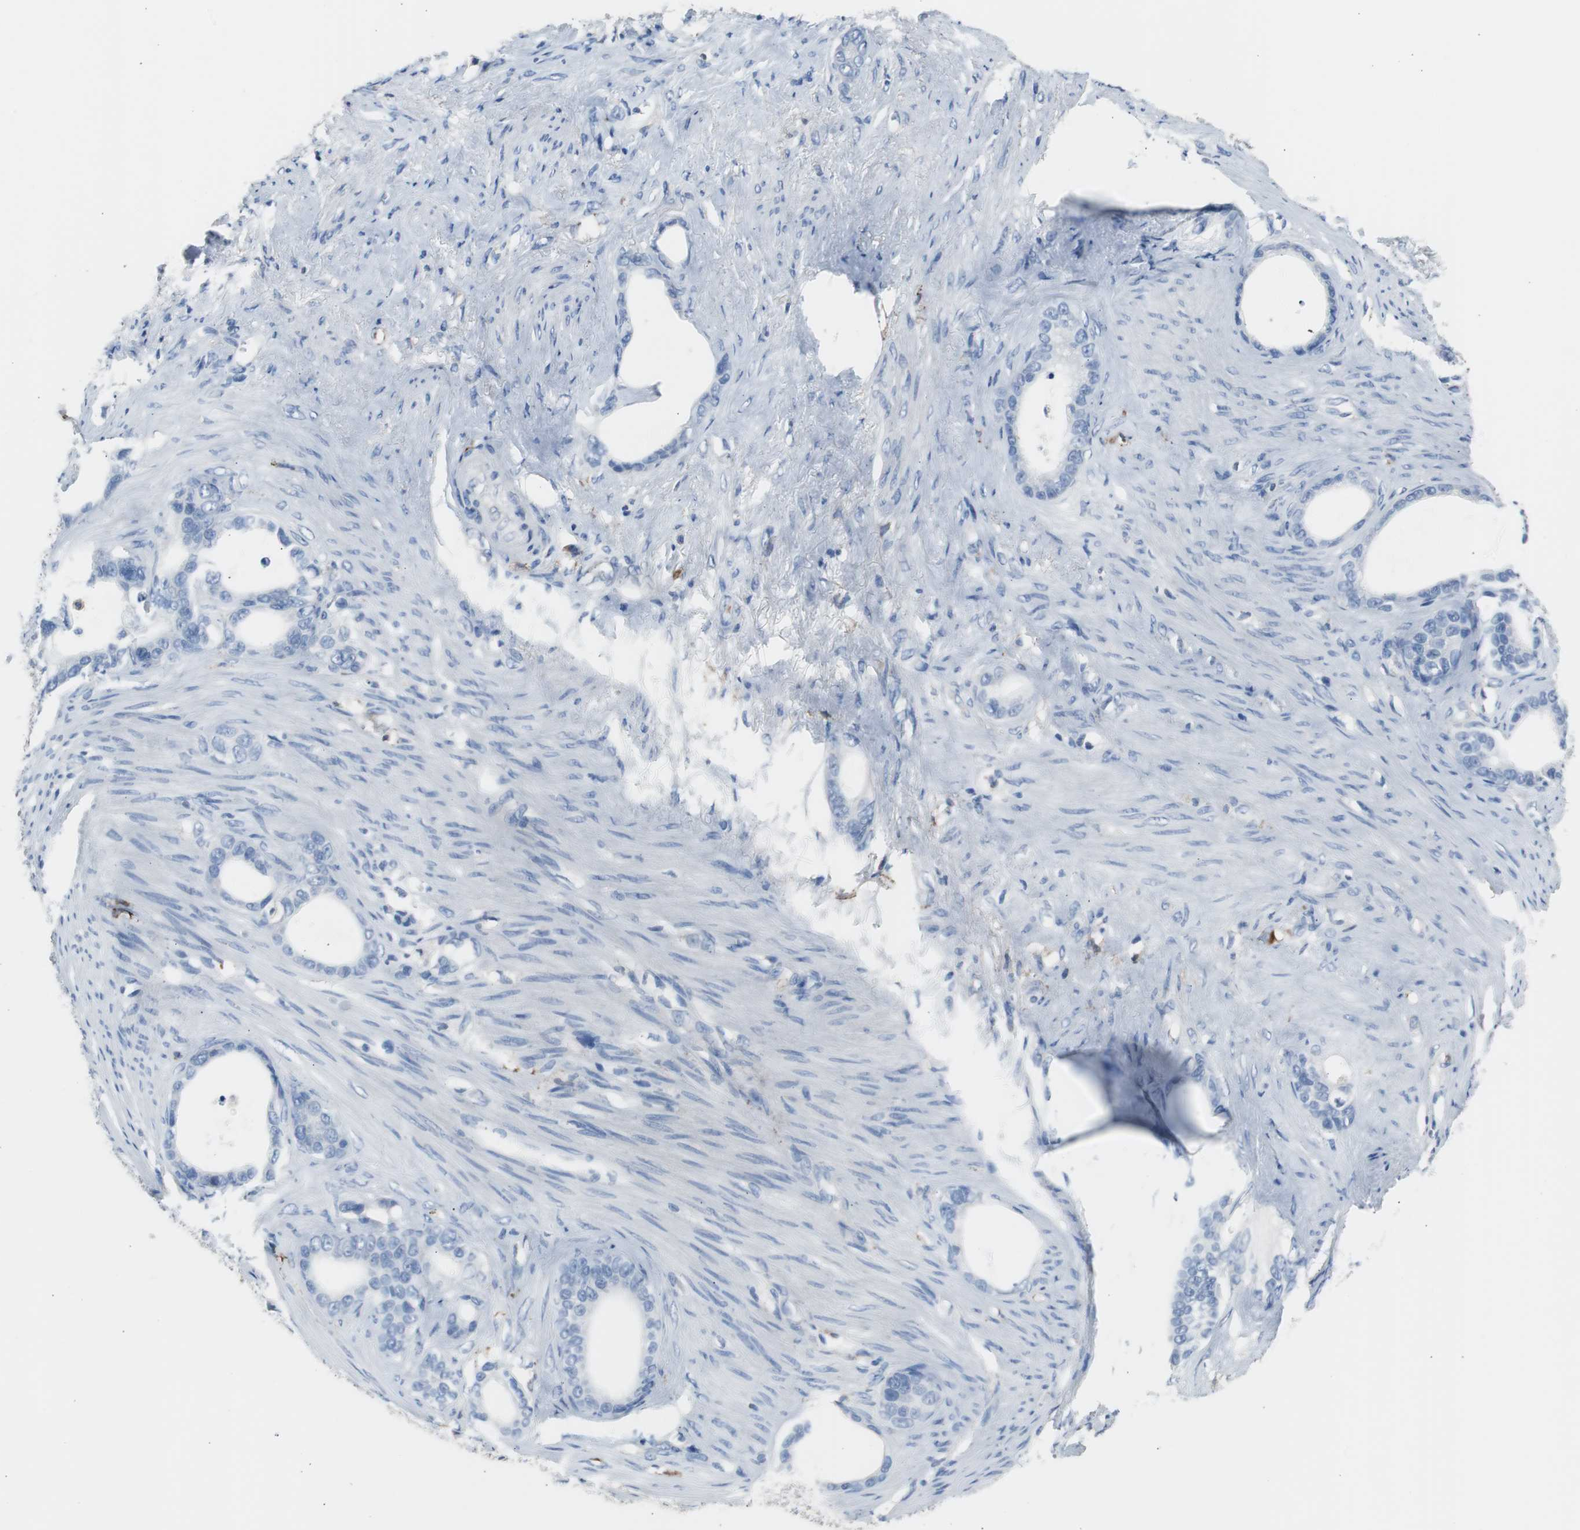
{"staining": {"intensity": "negative", "quantity": "none", "location": "none"}, "tissue": "stomach cancer", "cell_type": "Tumor cells", "image_type": "cancer", "snomed": [{"axis": "morphology", "description": "Adenocarcinoma, NOS"}, {"axis": "topography", "description": "Stomach"}], "caption": "Stomach adenocarcinoma stained for a protein using immunohistochemistry exhibits no positivity tumor cells.", "gene": "FCGR2B", "patient": {"sex": "female", "age": 75}}